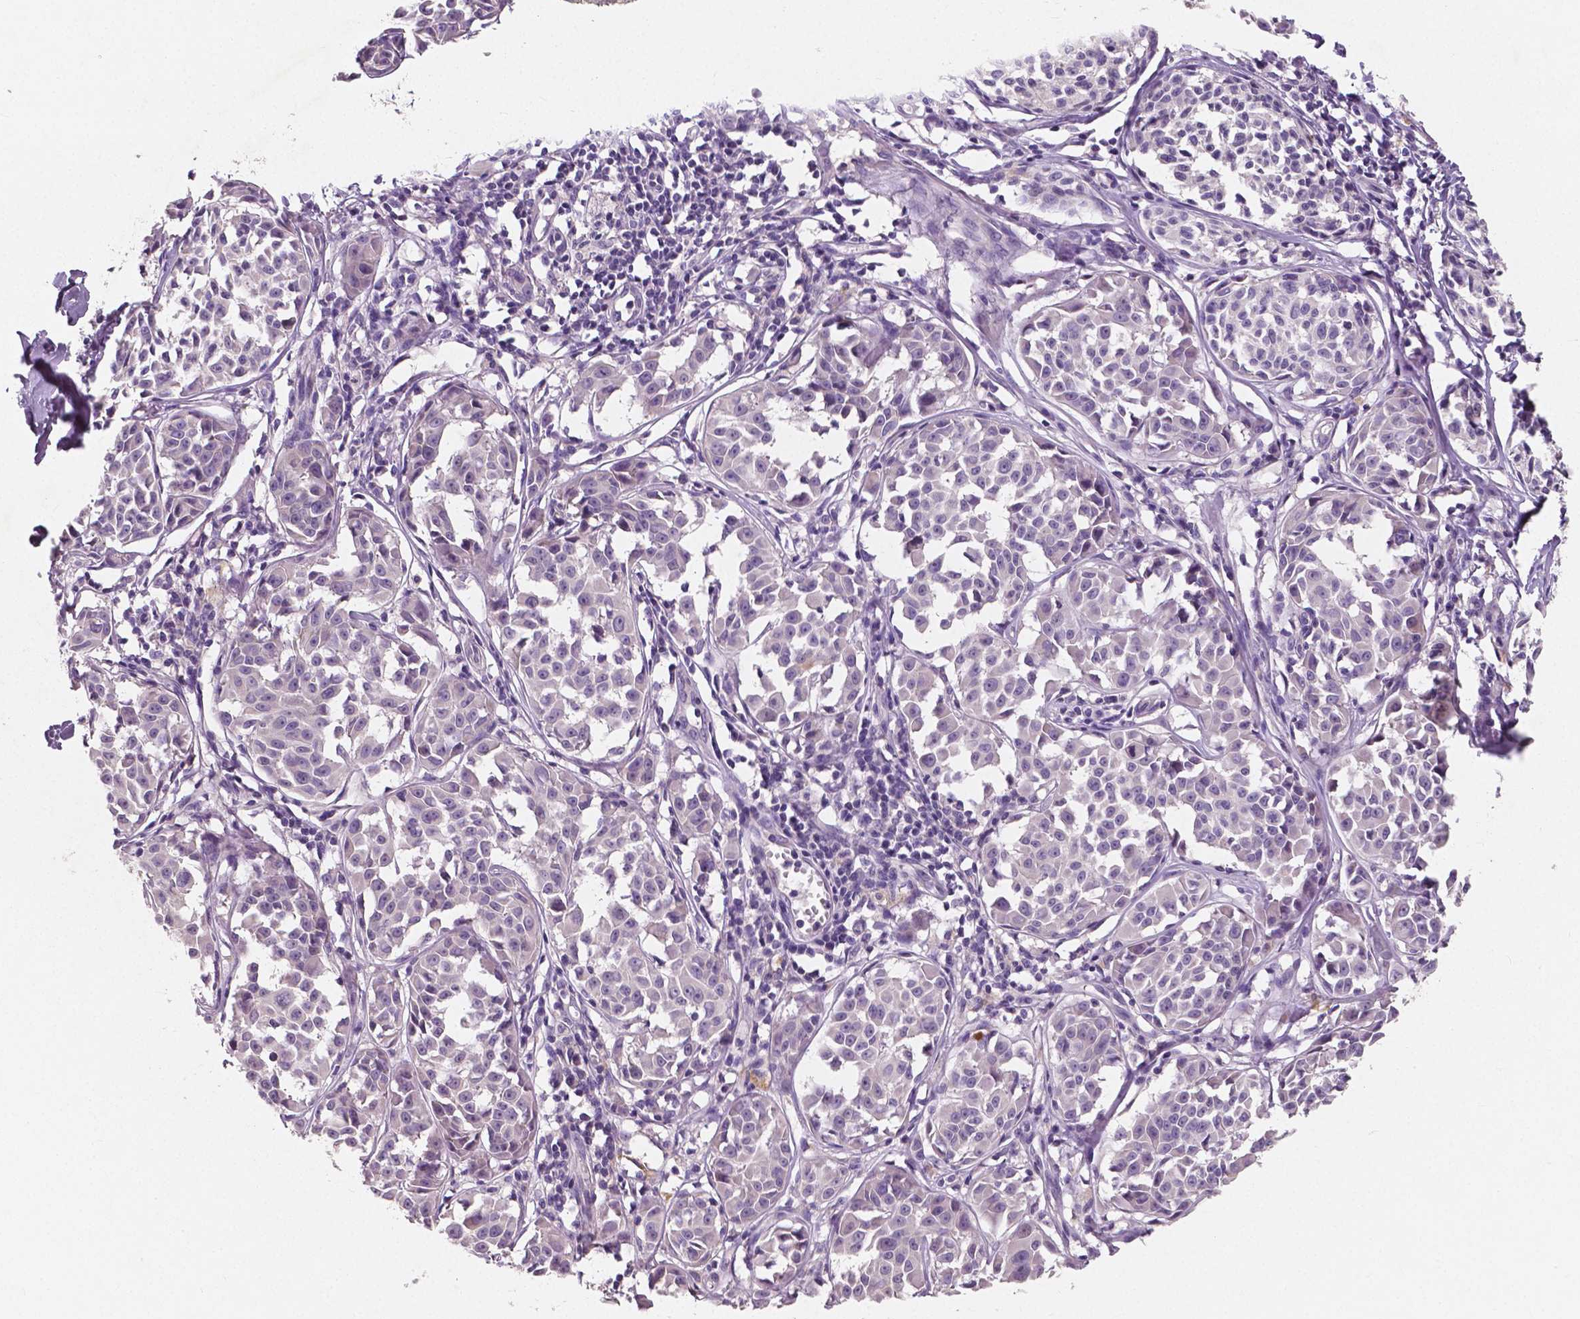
{"staining": {"intensity": "negative", "quantity": "none", "location": "none"}, "tissue": "melanoma", "cell_type": "Tumor cells", "image_type": "cancer", "snomed": [{"axis": "morphology", "description": "Malignant melanoma, NOS"}, {"axis": "topography", "description": "Skin"}], "caption": "Immunohistochemistry (IHC) image of neoplastic tissue: malignant melanoma stained with DAB (3,3'-diaminobenzidine) demonstrates no significant protein expression in tumor cells.", "gene": "LSM14B", "patient": {"sex": "male", "age": 51}}